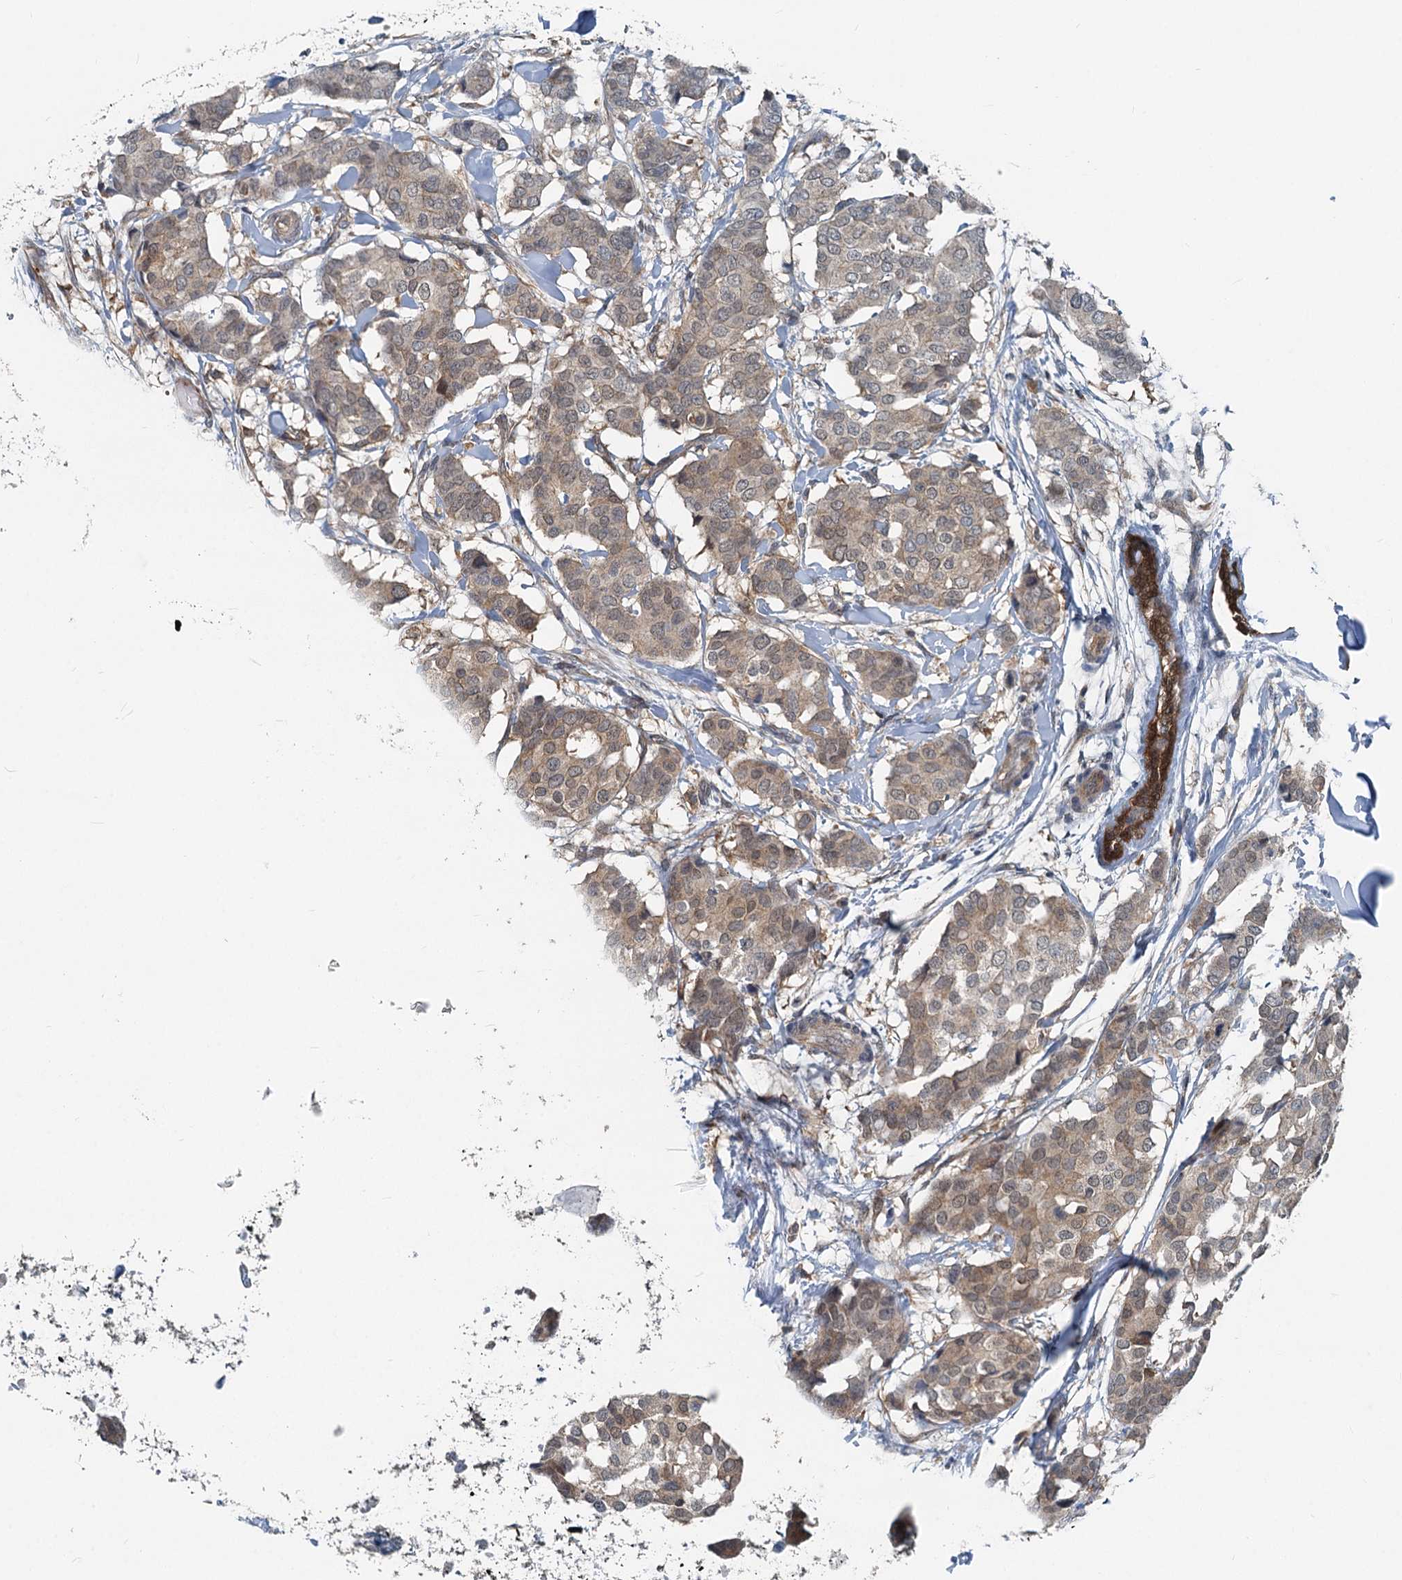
{"staining": {"intensity": "weak", "quantity": ">75%", "location": "cytoplasmic/membranous"}, "tissue": "breast cancer", "cell_type": "Tumor cells", "image_type": "cancer", "snomed": [{"axis": "morphology", "description": "Duct carcinoma"}, {"axis": "topography", "description": "Breast"}], "caption": "High-power microscopy captured an IHC photomicrograph of breast infiltrating ductal carcinoma, revealing weak cytoplasmic/membranous positivity in about >75% of tumor cells.", "gene": "GCLM", "patient": {"sex": "female", "age": 75}}